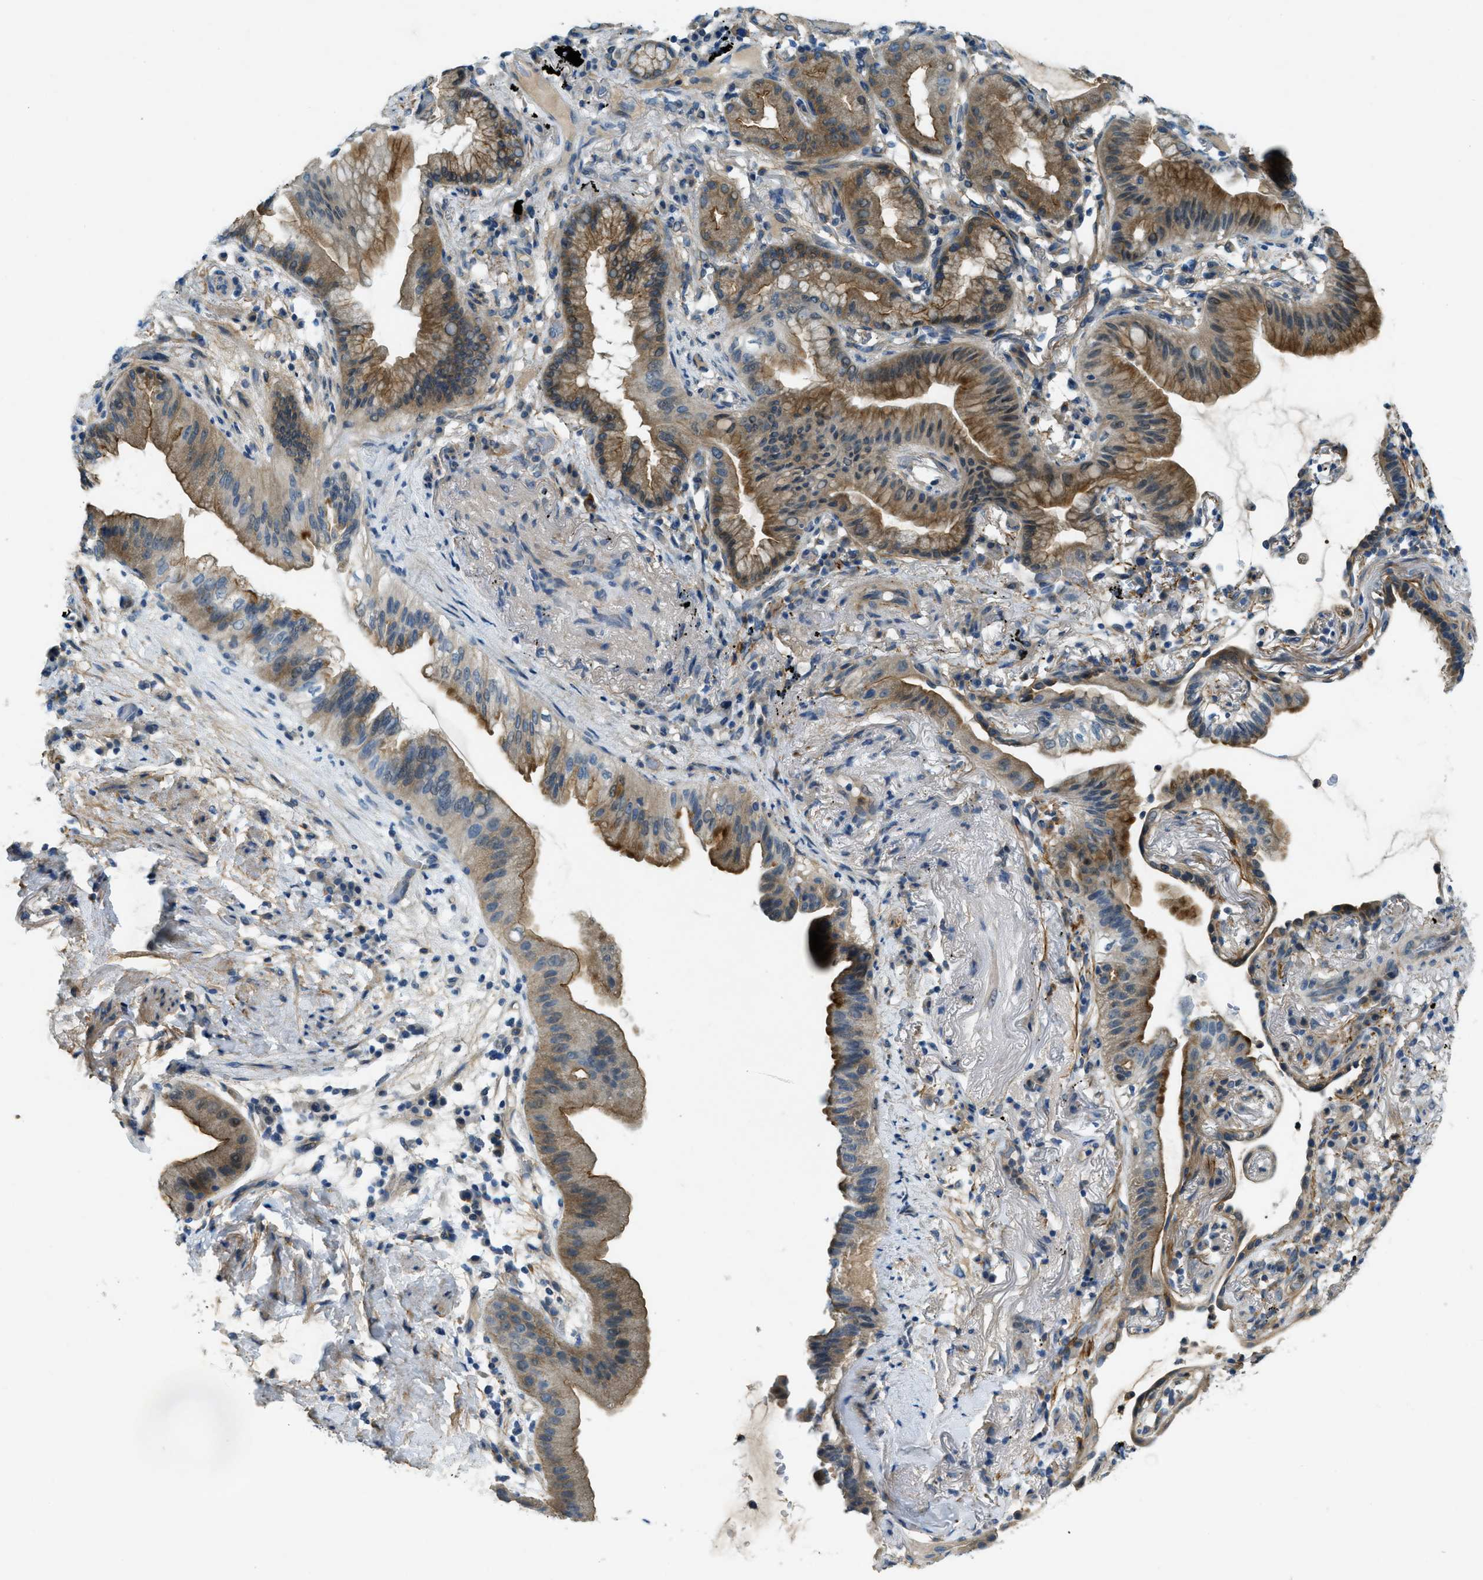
{"staining": {"intensity": "moderate", "quantity": ">75%", "location": "cytoplasmic/membranous"}, "tissue": "lung cancer", "cell_type": "Tumor cells", "image_type": "cancer", "snomed": [{"axis": "morphology", "description": "Normal tissue, NOS"}, {"axis": "morphology", "description": "Adenocarcinoma, NOS"}, {"axis": "topography", "description": "Bronchus"}, {"axis": "topography", "description": "Lung"}], "caption": "A high-resolution histopathology image shows immunohistochemistry staining of lung cancer (adenocarcinoma), which shows moderate cytoplasmic/membranous expression in approximately >75% of tumor cells.", "gene": "SNX14", "patient": {"sex": "female", "age": 70}}